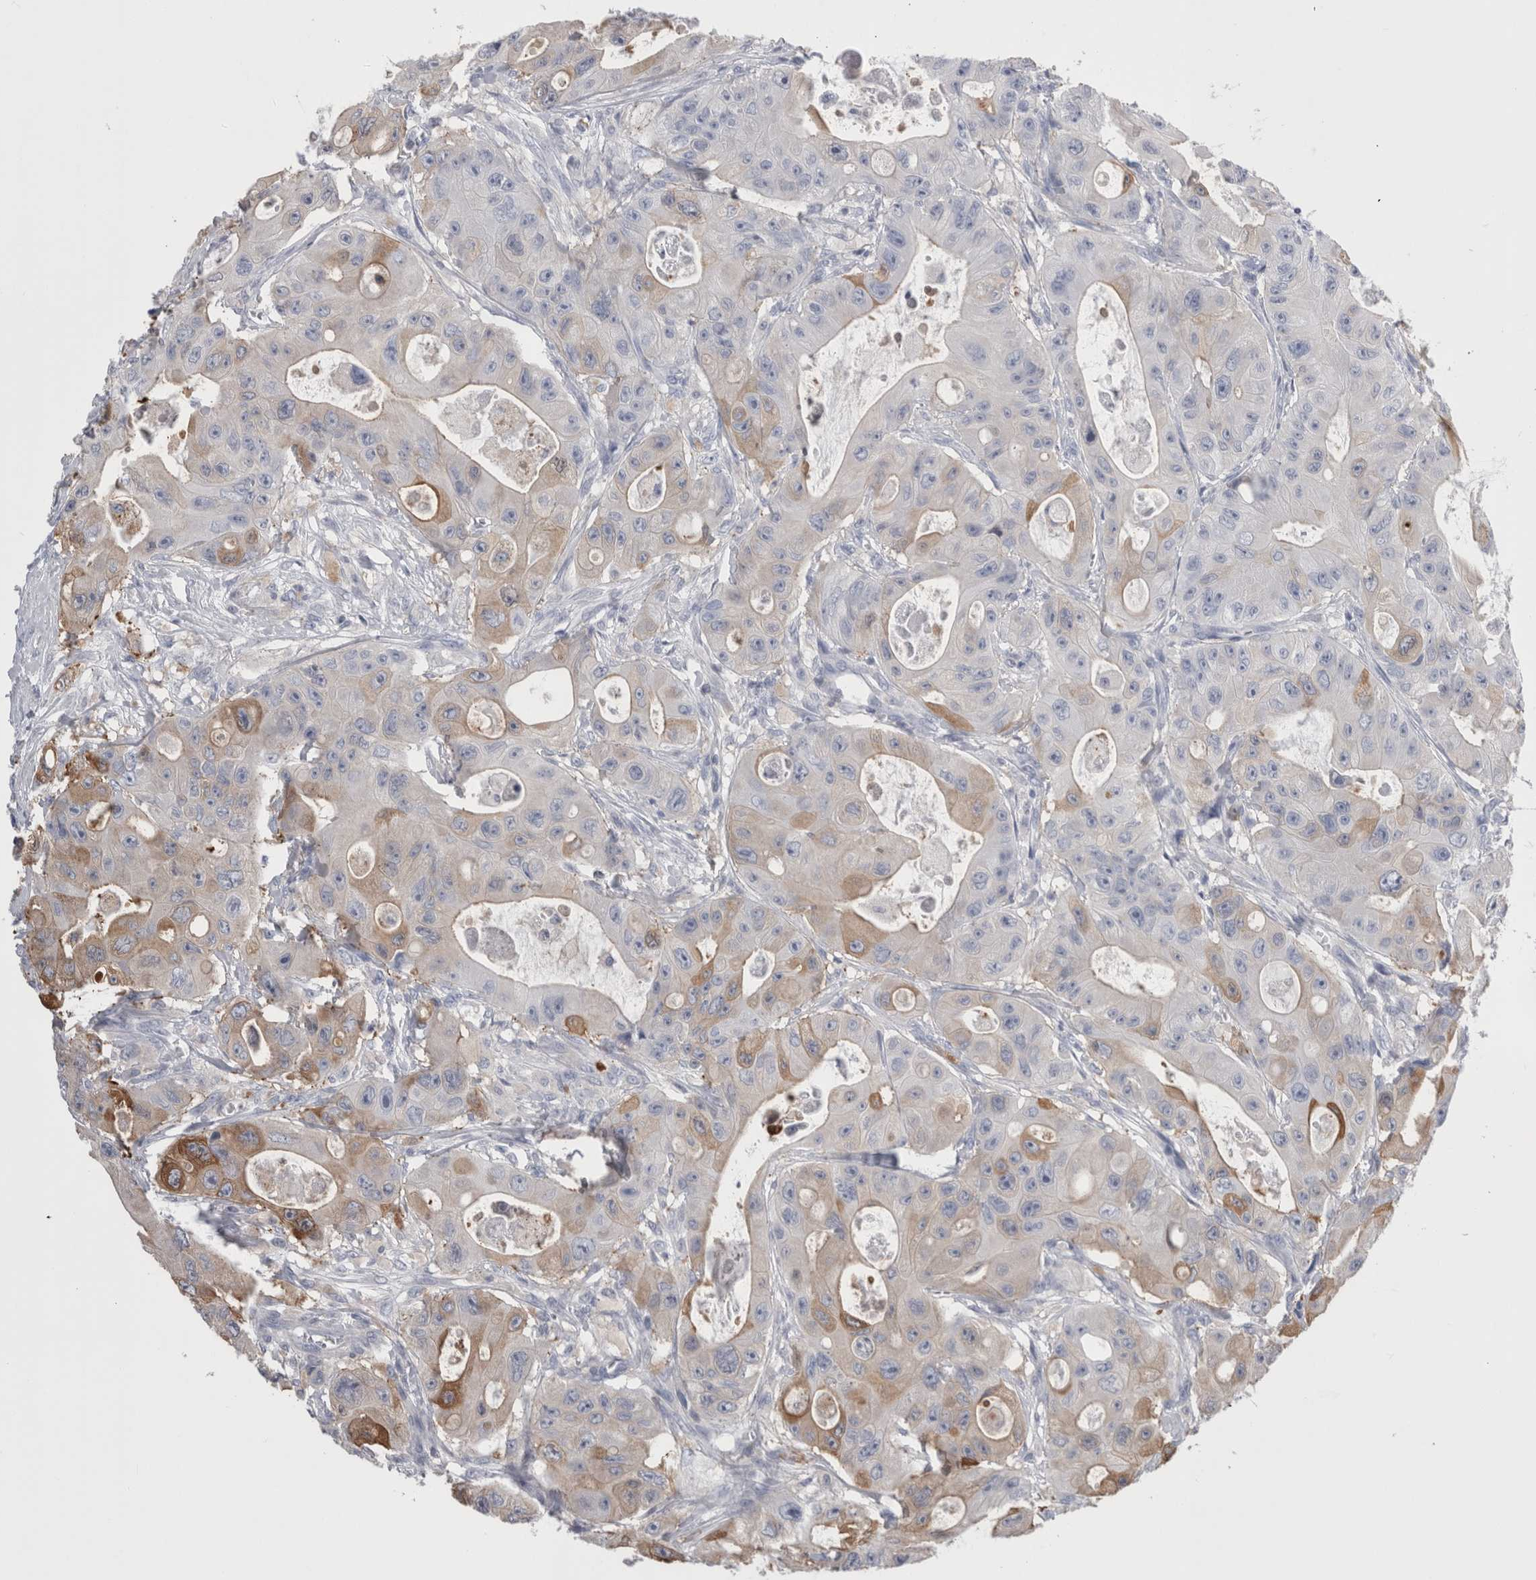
{"staining": {"intensity": "moderate", "quantity": "<25%", "location": "cytoplasmic/membranous"}, "tissue": "colorectal cancer", "cell_type": "Tumor cells", "image_type": "cancer", "snomed": [{"axis": "morphology", "description": "Adenocarcinoma, NOS"}, {"axis": "topography", "description": "Colon"}], "caption": "Tumor cells demonstrate low levels of moderate cytoplasmic/membranous expression in about <25% of cells in colorectal cancer.", "gene": "DCTN6", "patient": {"sex": "female", "age": 46}}